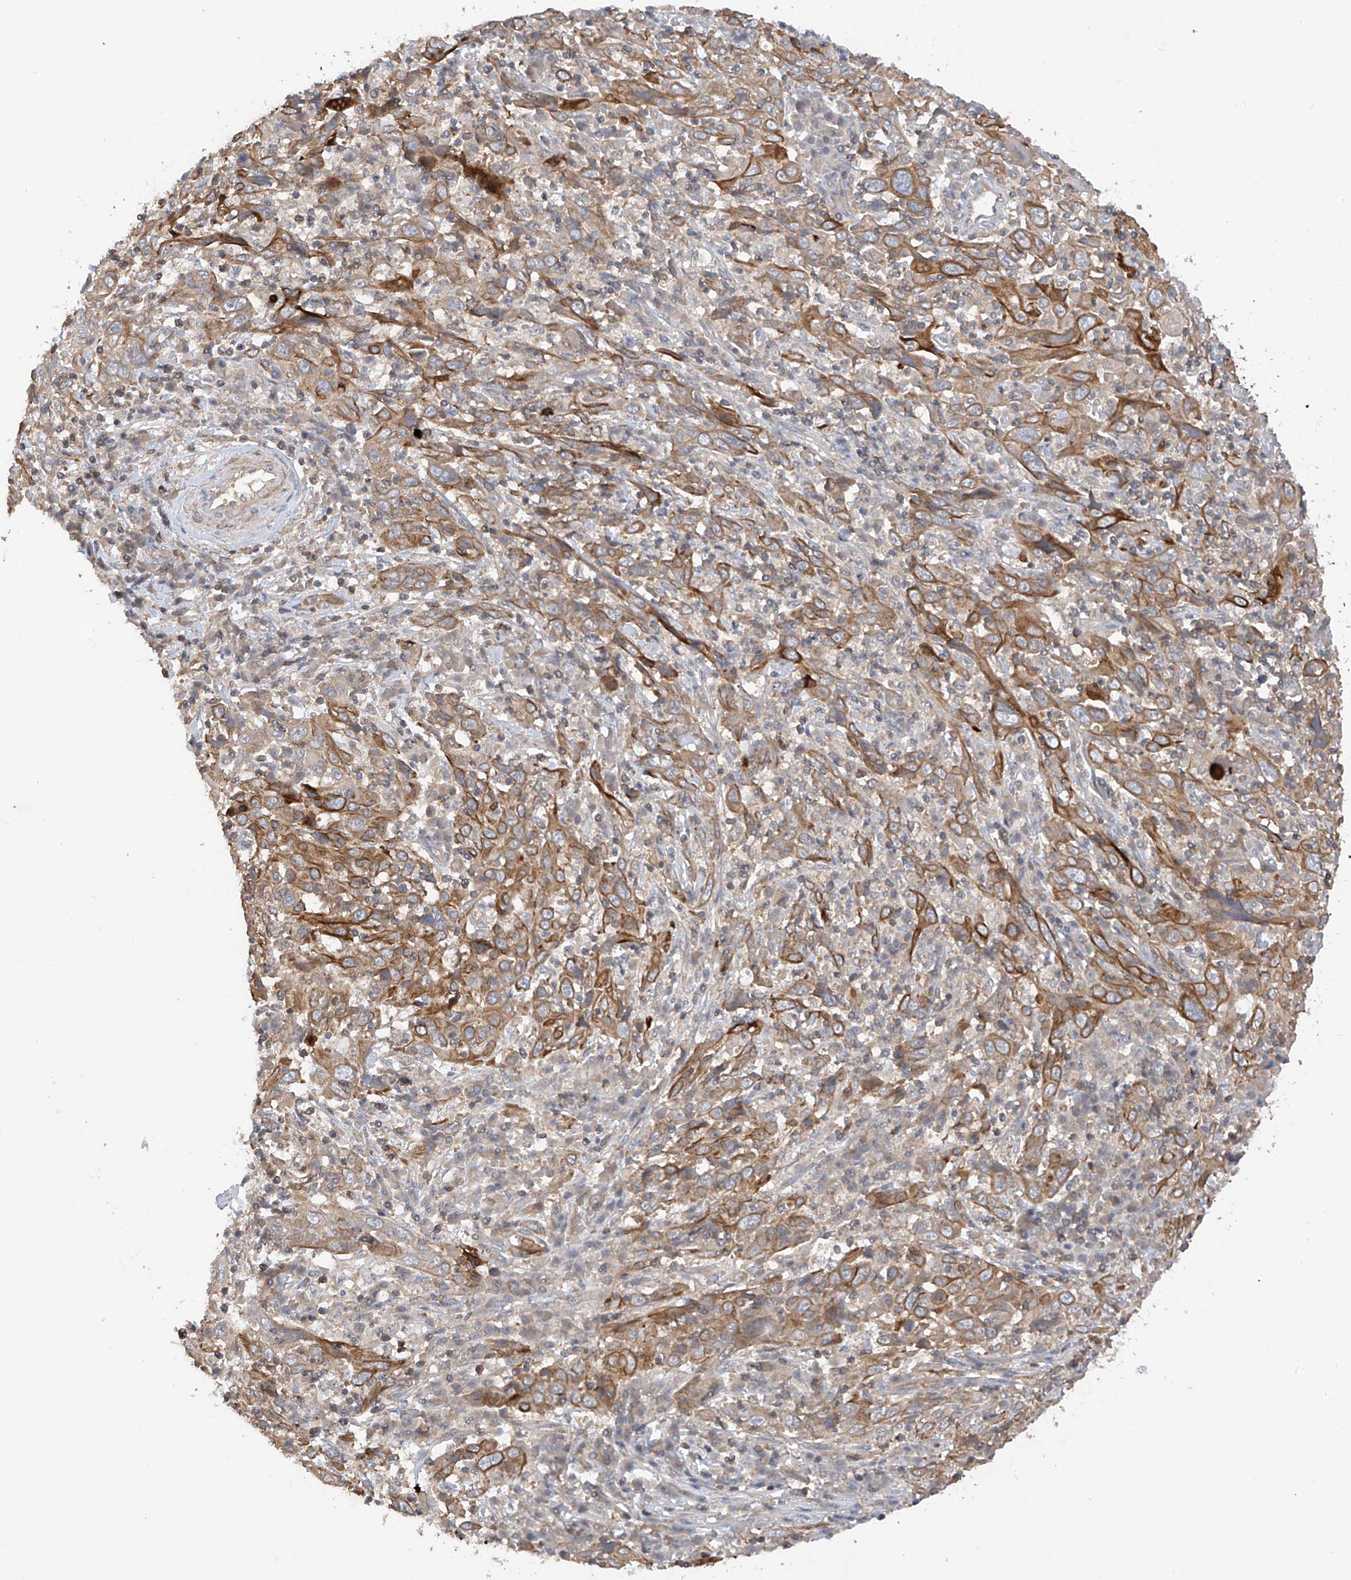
{"staining": {"intensity": "moderate", "quantity": ">75%", "location": "cytoplasmic/membranous"}, "tissue": "cervical cancer", "cell_type": "Tumor cells", "image_type": "cancer", "snomed": [{"axis": "morphology", "description": "Squamous cell carcinoma, NOS"}, {"axis": "topography", "description": "Cervix"}], "caption": "Squamous cell carcinoma (cervical) tissue displays moderate cytoplasmic/membranous staining in about >75% of tumor cells, visualized by immunohistochemistry.", "gene": "RPAIN", "patient": {"sex": "female", "age": 46}}